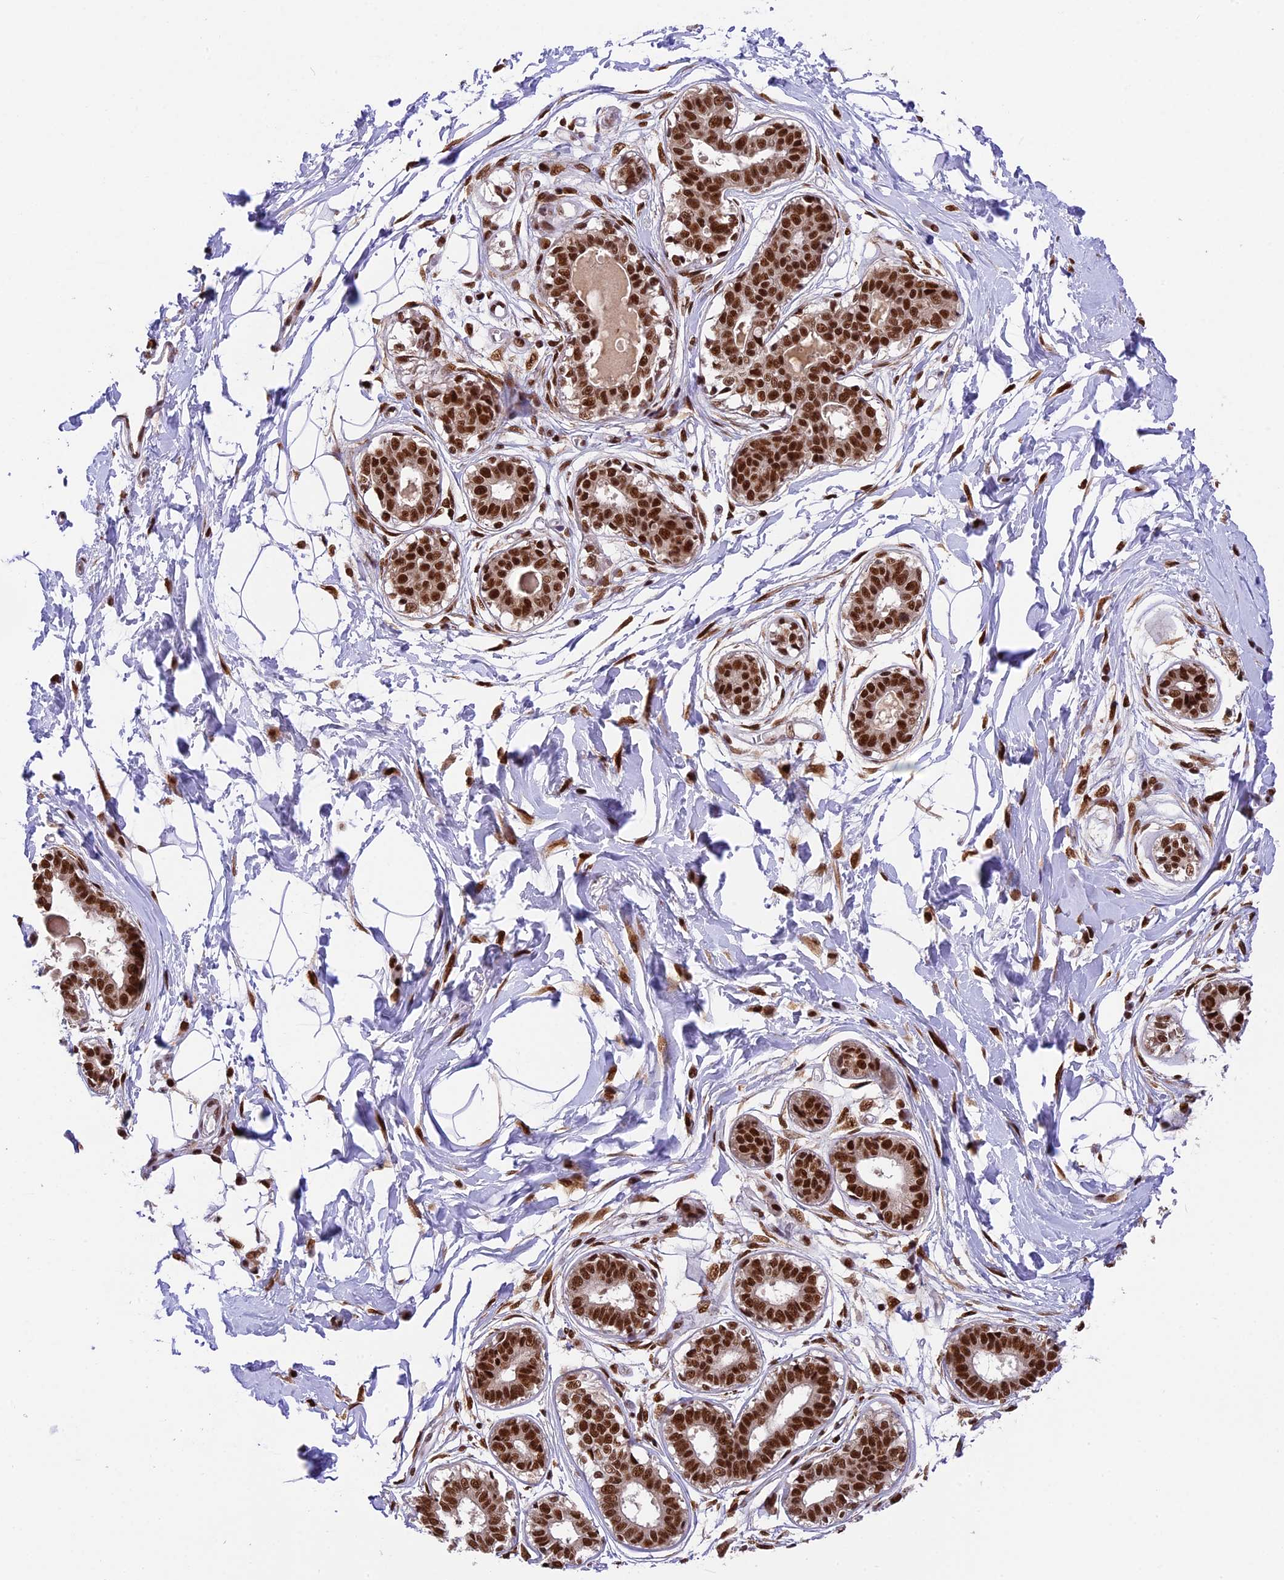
{"staining": {"intensity": "negative", "quantity": "none", "location": "none"}, "tissue": "breast", "cell_type": "Adipocytes", "image_type": "normal", "snomed": [{"axis": "morphology", "description": "Normal tissue, NOS"}, {"axis": "topography", "description": "Breast"}], "caption": "A high-resolution photomicrograph shows immunohistochemistry (IHC) staining of normal breast, which exhibits no significant positivity in adipocytes. (DAB (3,3'-diaminobenzidine) immunohistochemistry, high magnification).", "gene": "RAMACL", "patient": {"sex": "female", "age": 45}}